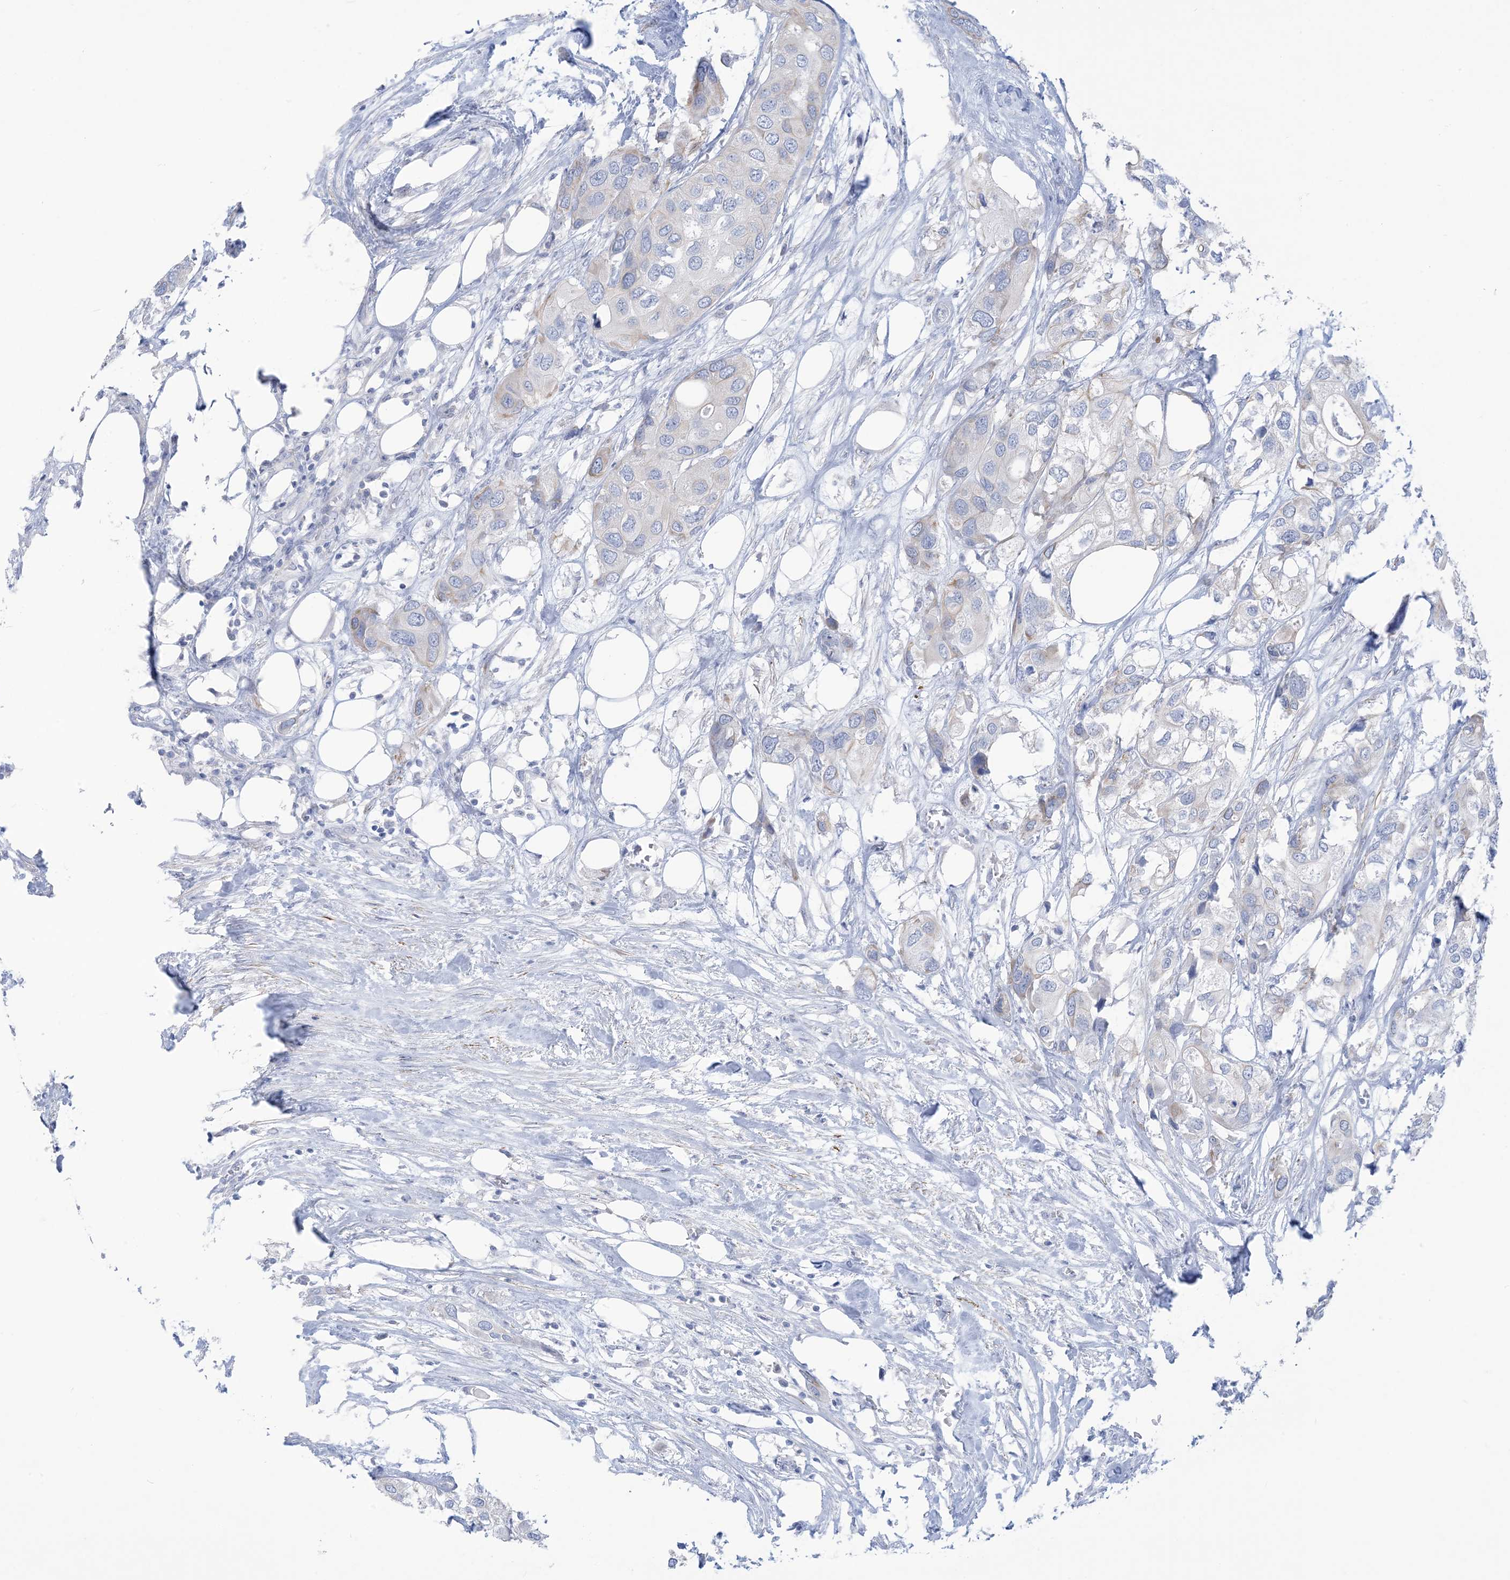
{"staining": {"intensity": "negative", "quantity": "none", "location": "none"}, "tissue": "urothelial cancer", "cell_type": "Tumor cells", "image_type": "cancer", "snomed": [{"axis": "morphology", "description": "Urothelial carcinoma, High grade"}, {"axis": "topography", "description": "Urinary bladder"}], "caption": "This is an IHC photomicrograph of human urothelial cancer. There is no positivity in tumor cells.", "gene": "MARS2", "patient": {"sex": "male", "age": 64}}